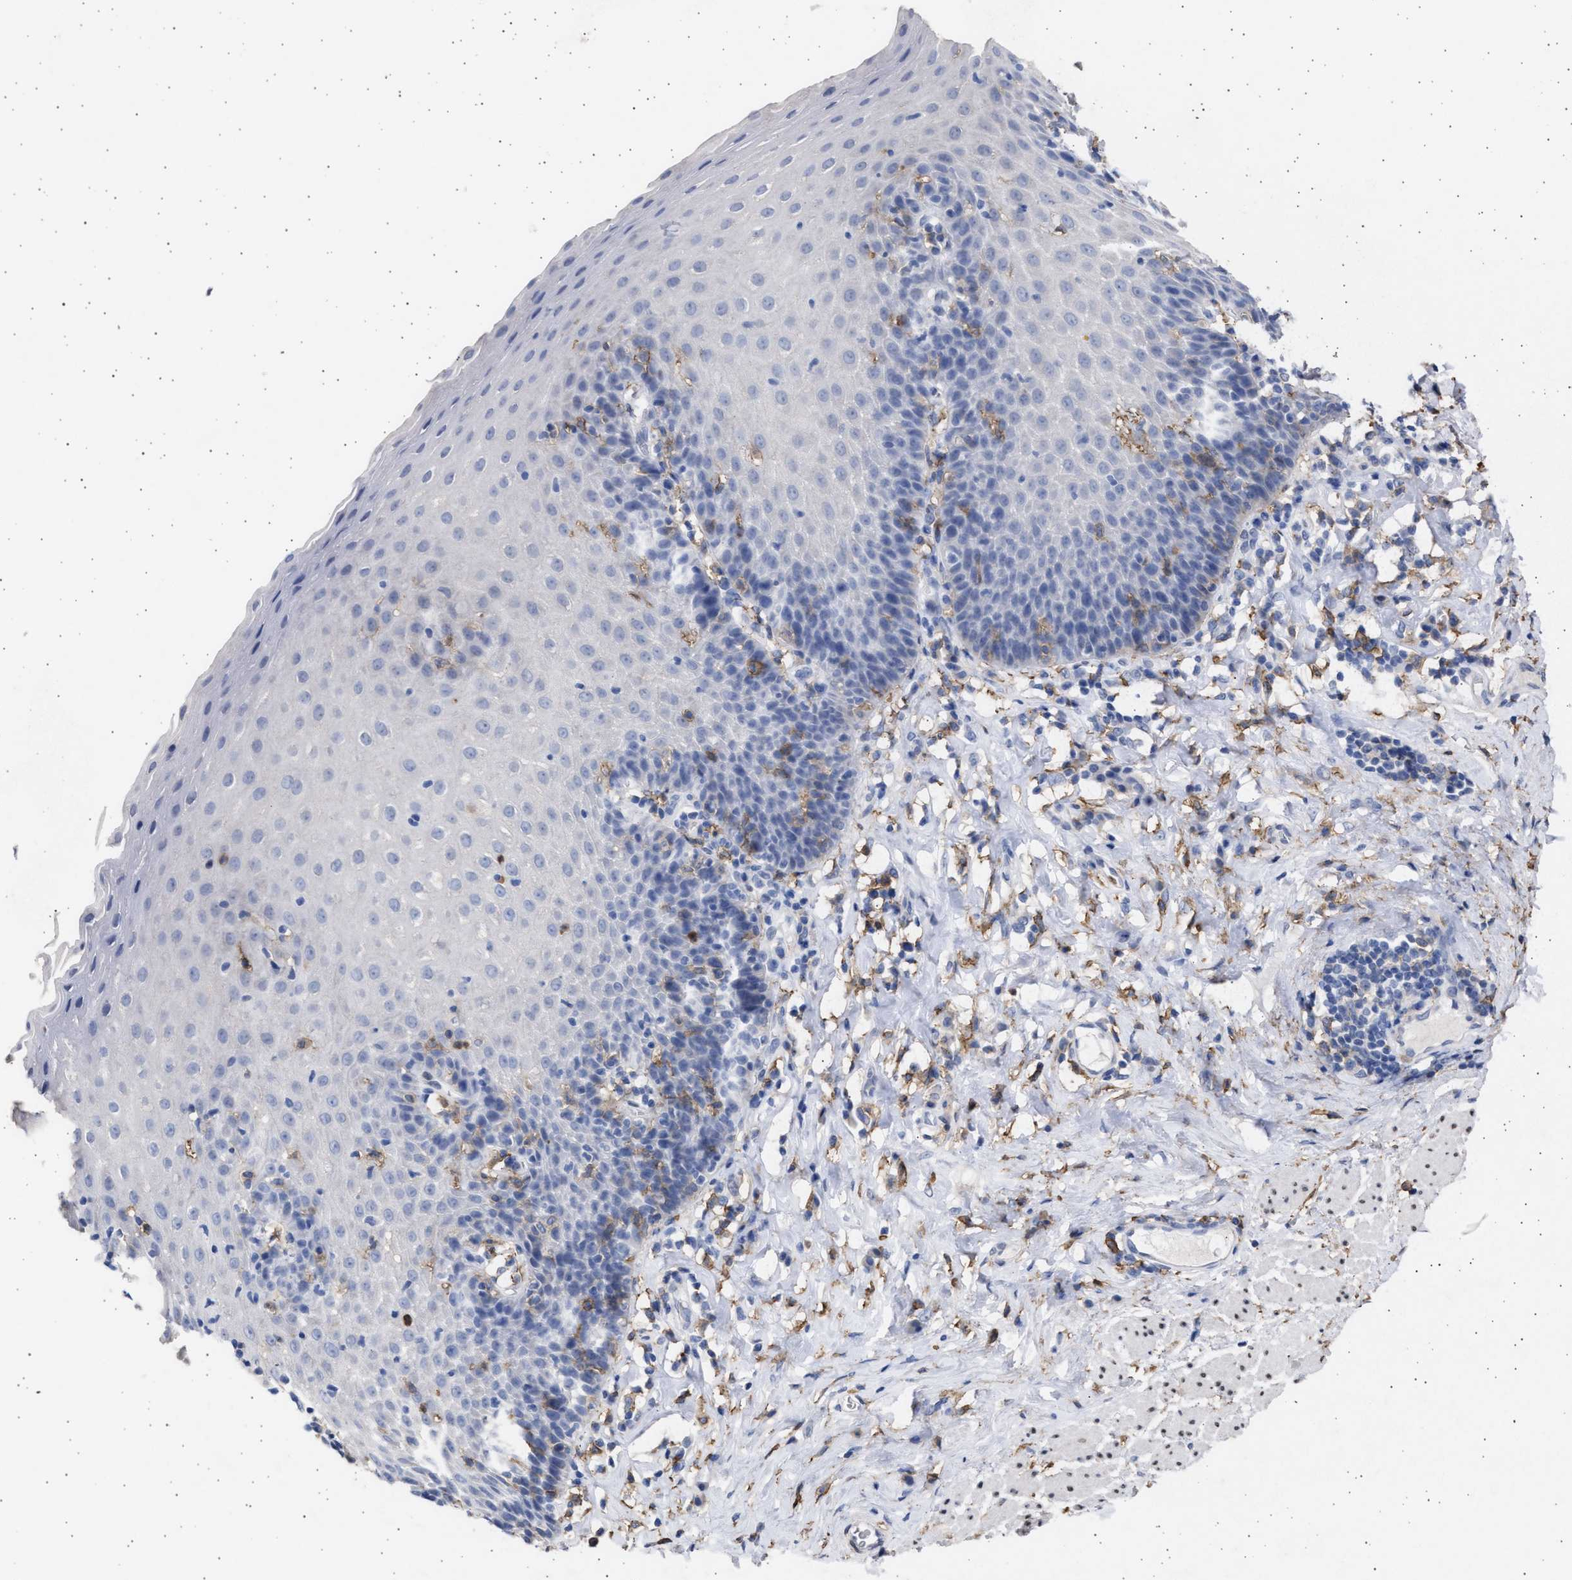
{"staining": {"intensity": "negative", "quantity": "none", "location": "none"}, "tissue": "esophagus", "cell_type": "Squamous epithelial cells", "image_type": "normal", "snomed": [{"axis": "morphology", "description": "Normal tissue, NOS"}, {"axis": "topography", "description": "Esophagus"}], "caption": "Human esophagus stained for a protein using IHC shows no staining in squamous epithelial cells.", "gene": "FCER1A", "patient": {"sex": "female", "age": 61}}